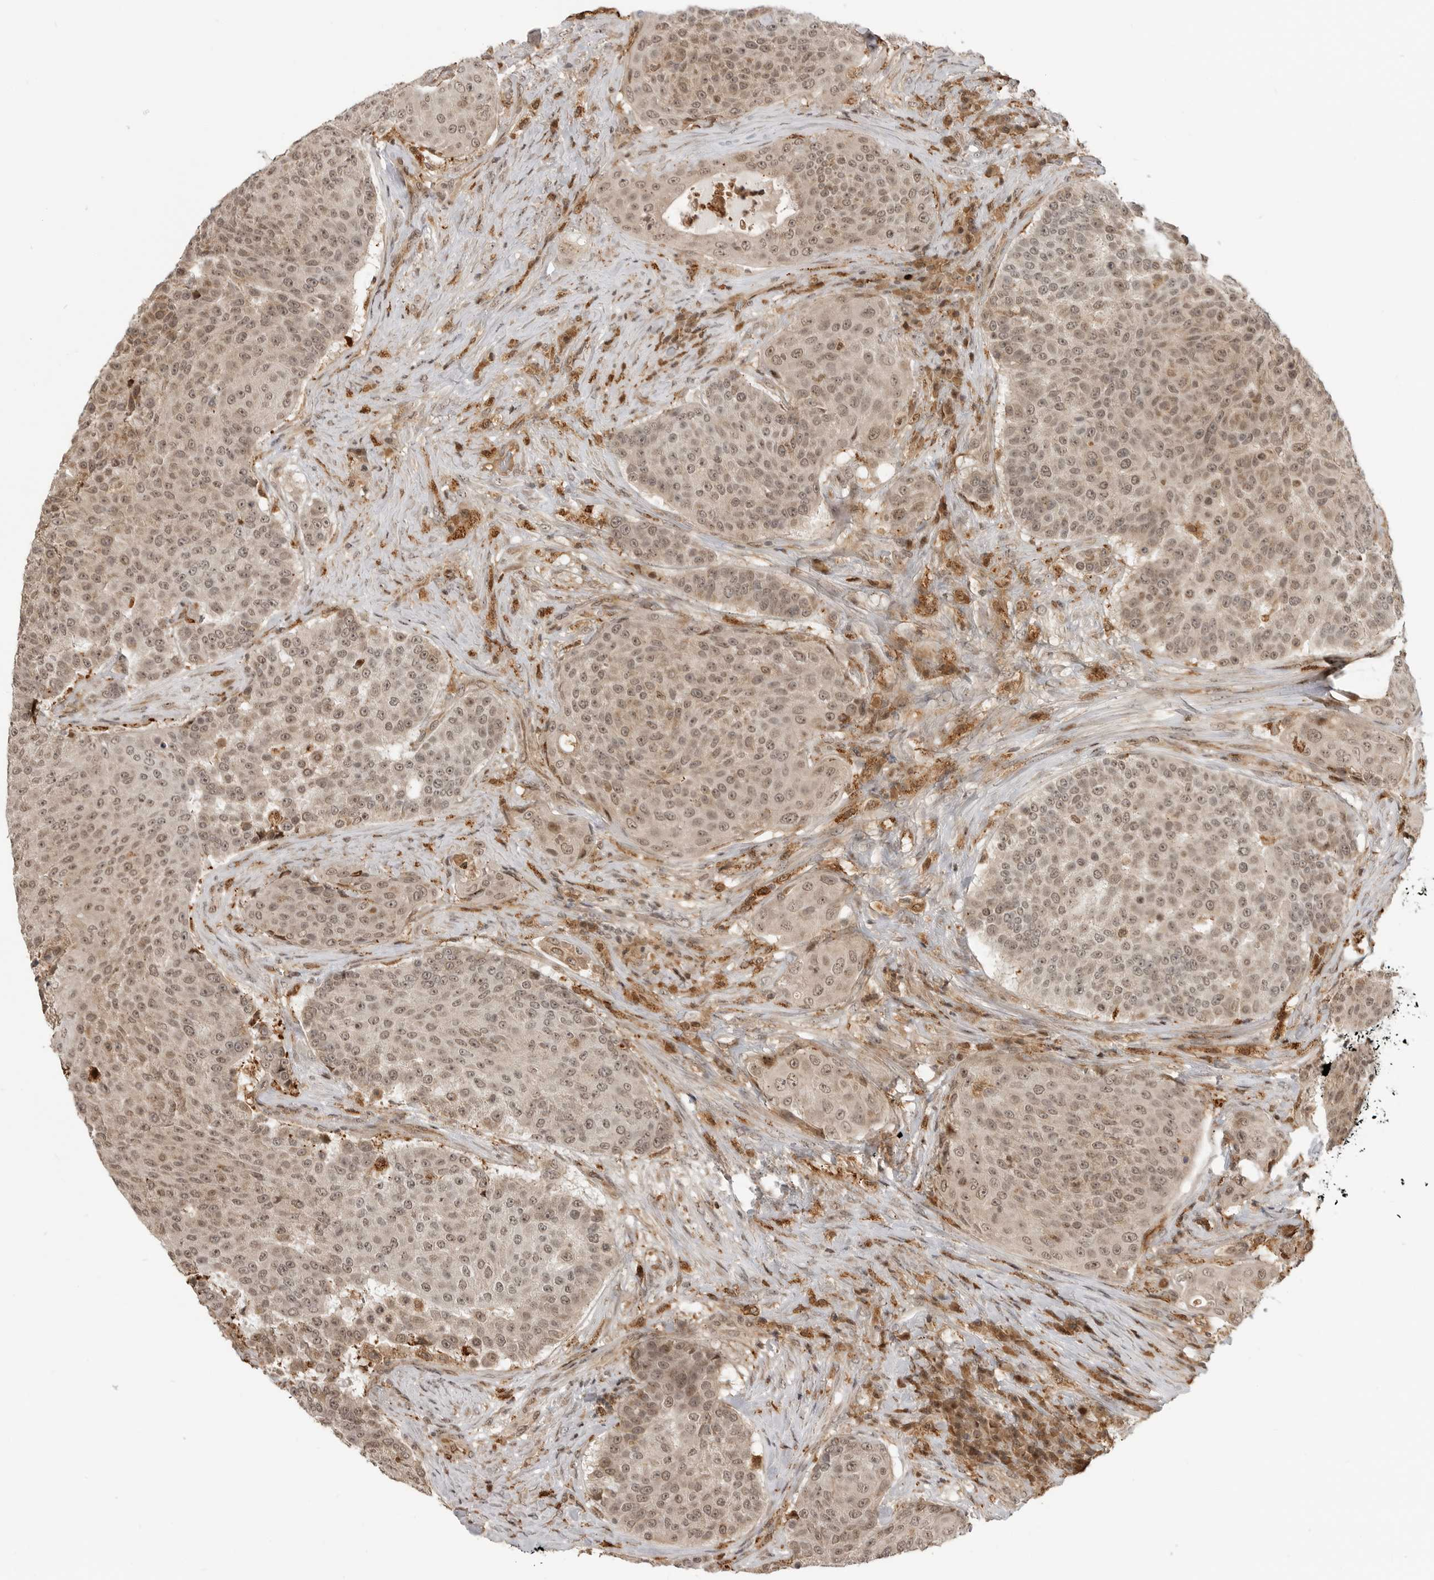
{"staining": {"intensity": "weak", "quantity": ">75%", "location": "cytoplasmic/membranous,nuclear"}, "tissue": "urothelial cancer", "cell_type": "Tumor cells", "image_type": "cancer", "snomed": [{"axis": "morphology", "description": "Urothelial carcinoma, High grade"}, {"axis": "topography", "description": "Urinary bladder"}], "caption": "Urothelial carcinoma (high-grade) tissue demonstrates weak cytoplasmic/membranous and nuclear staining in about >75% of tumor cells (IHC, brightfield microscopy, high magnification).", "gene": "BMP2K", "patient": {"sex": "female", "age": 63}}